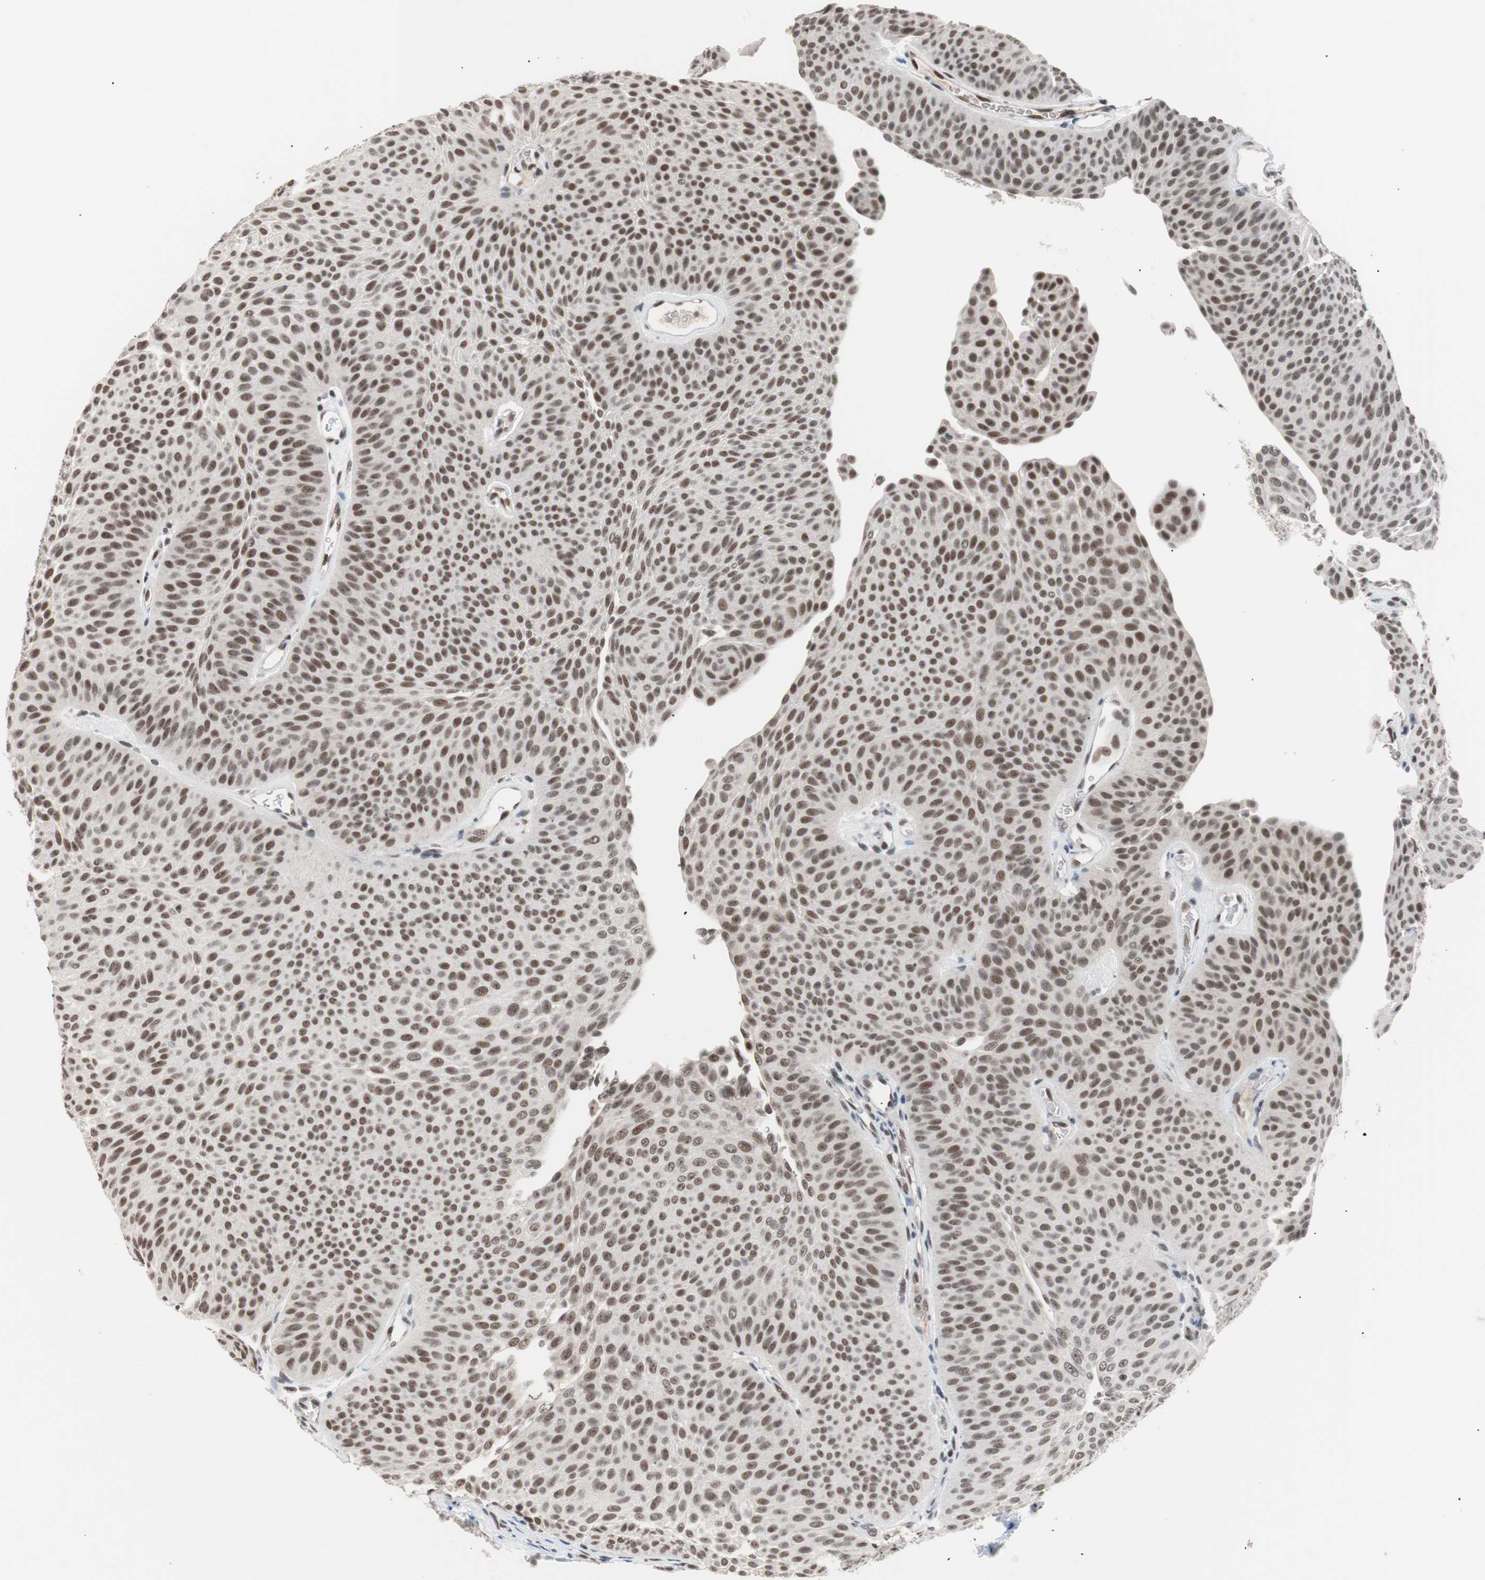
{"staining": {"intensity": "moderate", "quantity": ">75%", "location": "nuclear"}, "tissue": "urothelial cancer", "cell_type": "Tumor cells", "image_type": "cancer", "snomed": [{"axis": "morphology", "description": "Urothelial carcinoma, Low grade"}, {"axis": "topography", "description": "Urinary bladder"}], "caption": "This image demonstrates IHC staining of low-grade urothelial carcinoma, with medium moderate nuclear staining in about >75% of tumor cells.", "gene": "LIG3", "patient": {"sex": "female", "age": 60}}